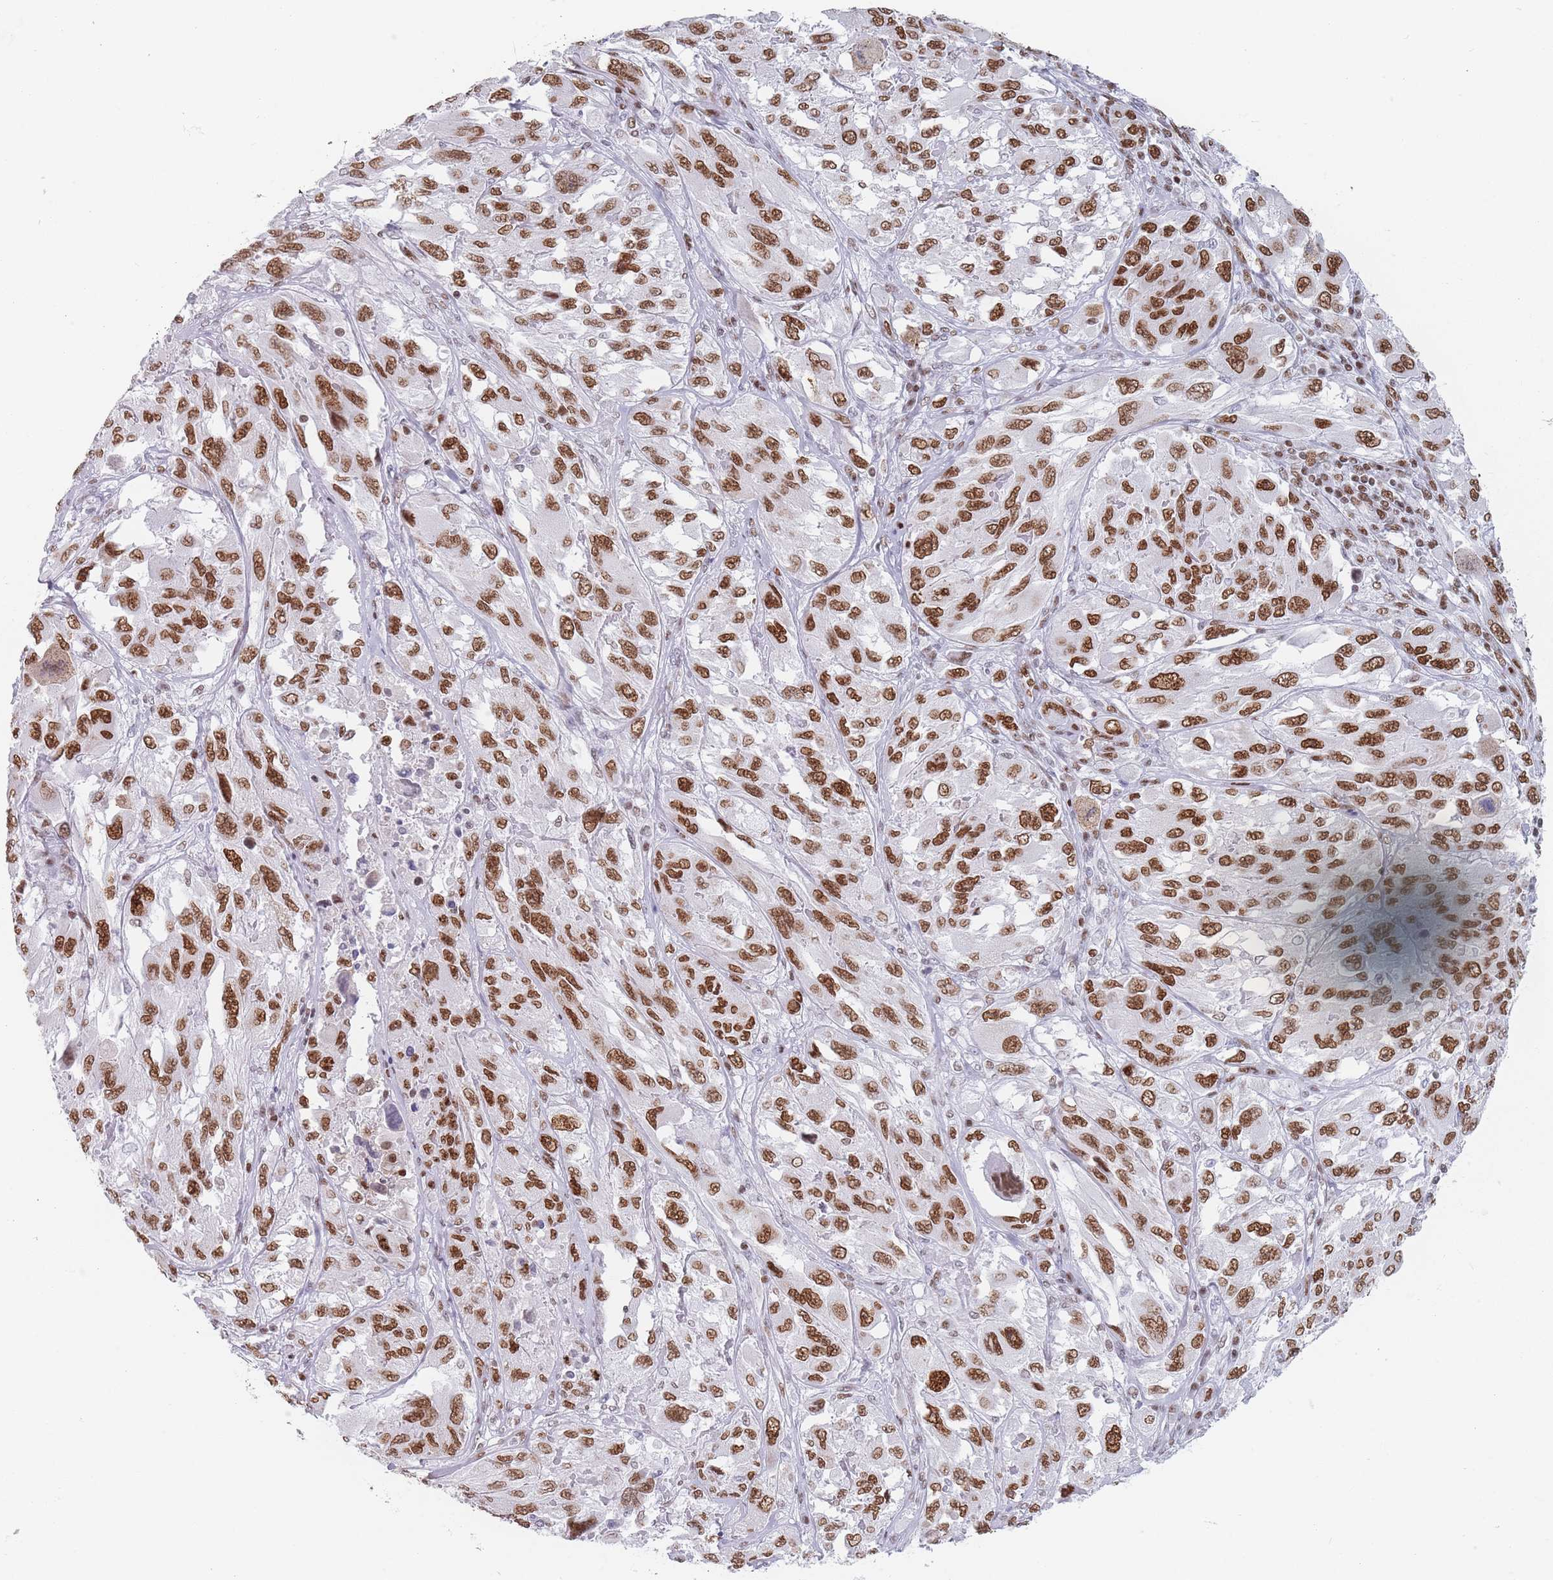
{"staining": {"intensity": "moderate", "quantity": ">75%", "location": "nuclear"}, "tissue": "melanoma", "cell_type": "Tumor cells", "image_type": "cancer", "snomed": [{"axis": "morphology", "description": "Malignant melanoma, NOS"}, {"axis": "topography", "description": "Skin"}], "caption": "Tumor cells show medium levels of moderate nuclear positivity in about >75% of cells in human malignant melanoma.", "gene": "SAFB2", "patient": {"sex": "female", "age": 91}}